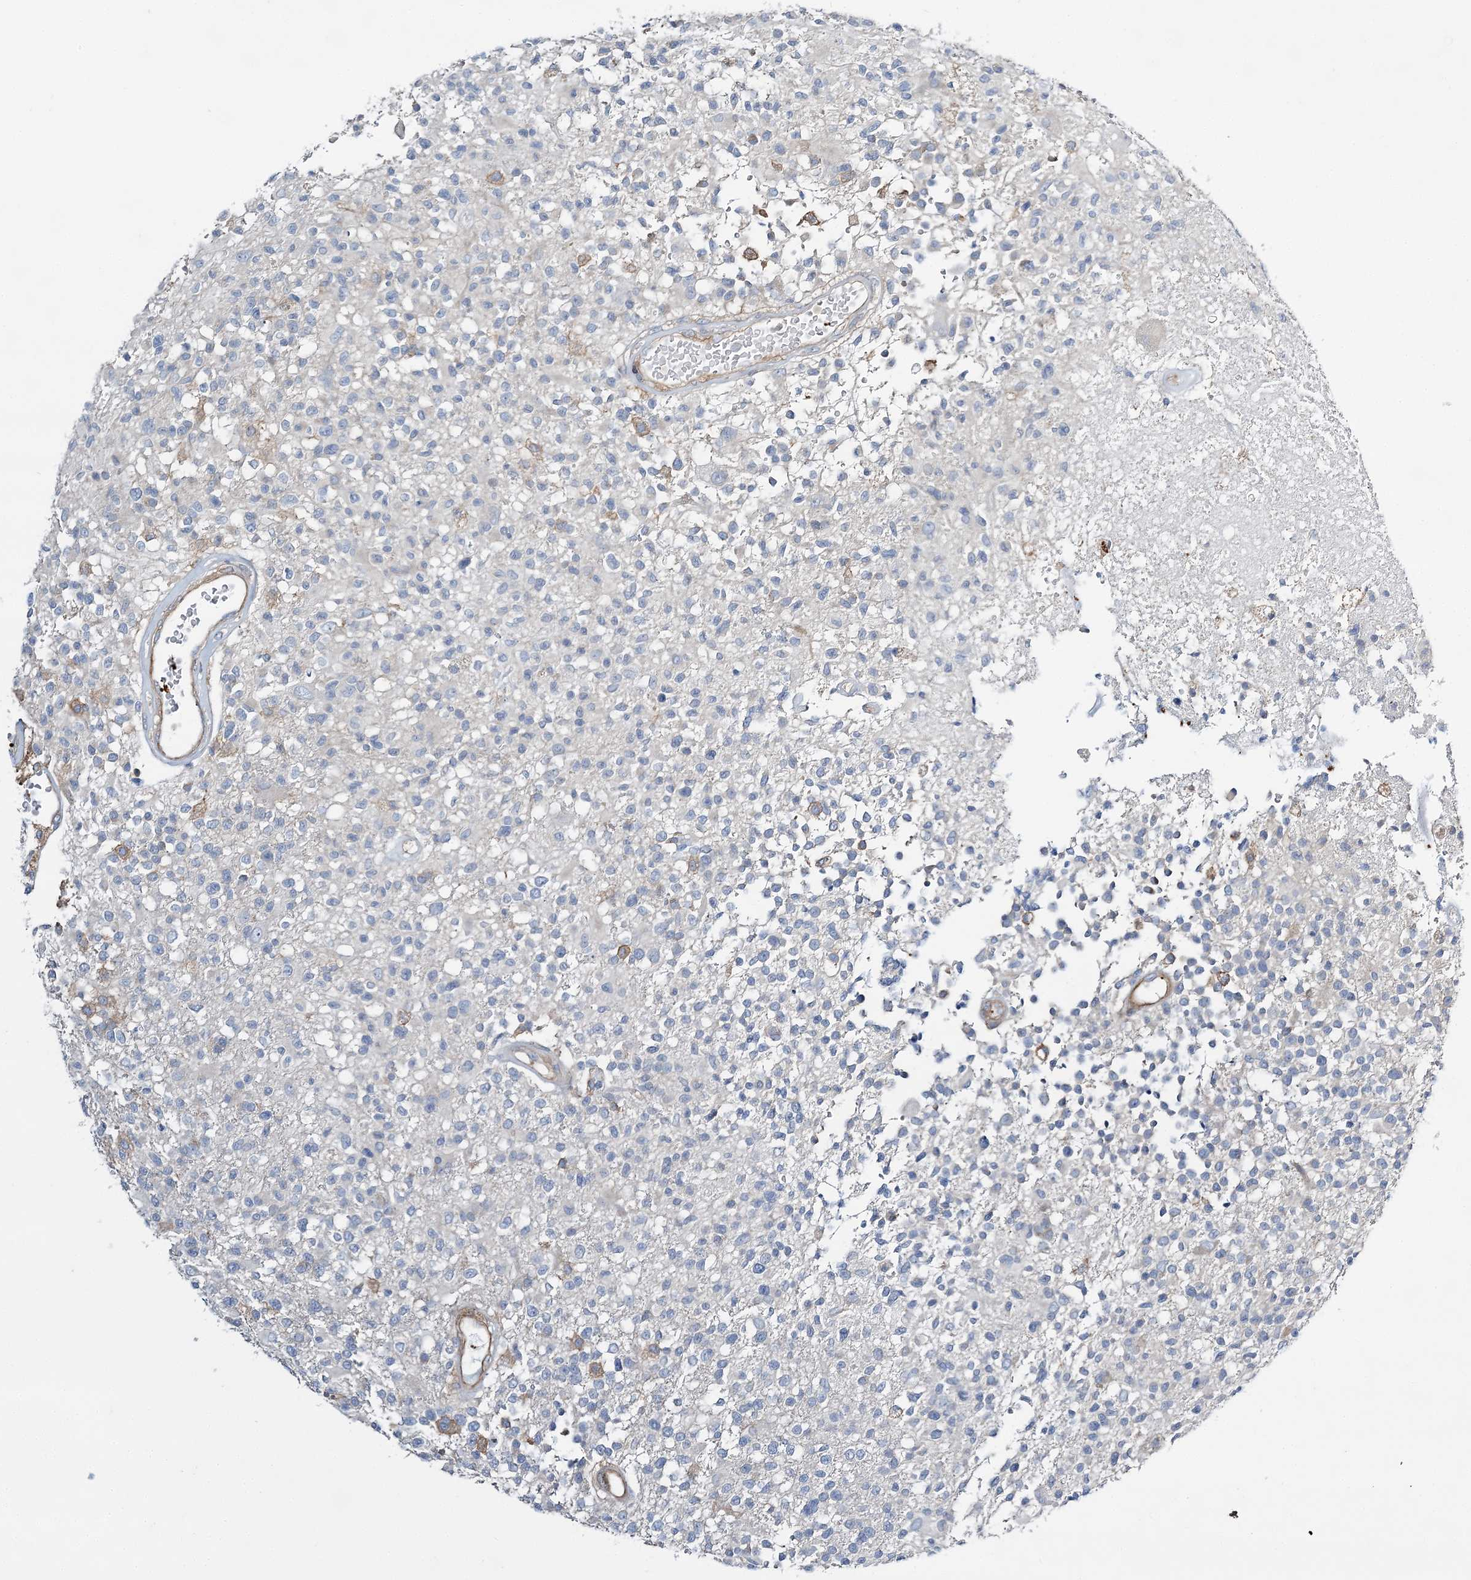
{"staining": {"intensity": "negative", "quantity": "none", "location": "none"}, "tissue": "glioma", "cell_type": "Tumor cells", "image_type": "cancer", "snomed": [{"axis": "morphology", "description": "Glioma, malignant, High grade"}, {"axis": "morphology", "description": "Glioblastoma, NOS"}, {"axis": "topography", "description": "Brain"}], "caption": "This is an immunohistochemistry (IHC) micrograph of glioma. There is no staining in tumor cells.", "gene": "CUEDC2", "patient": {"sex": "male", "age": 60}}